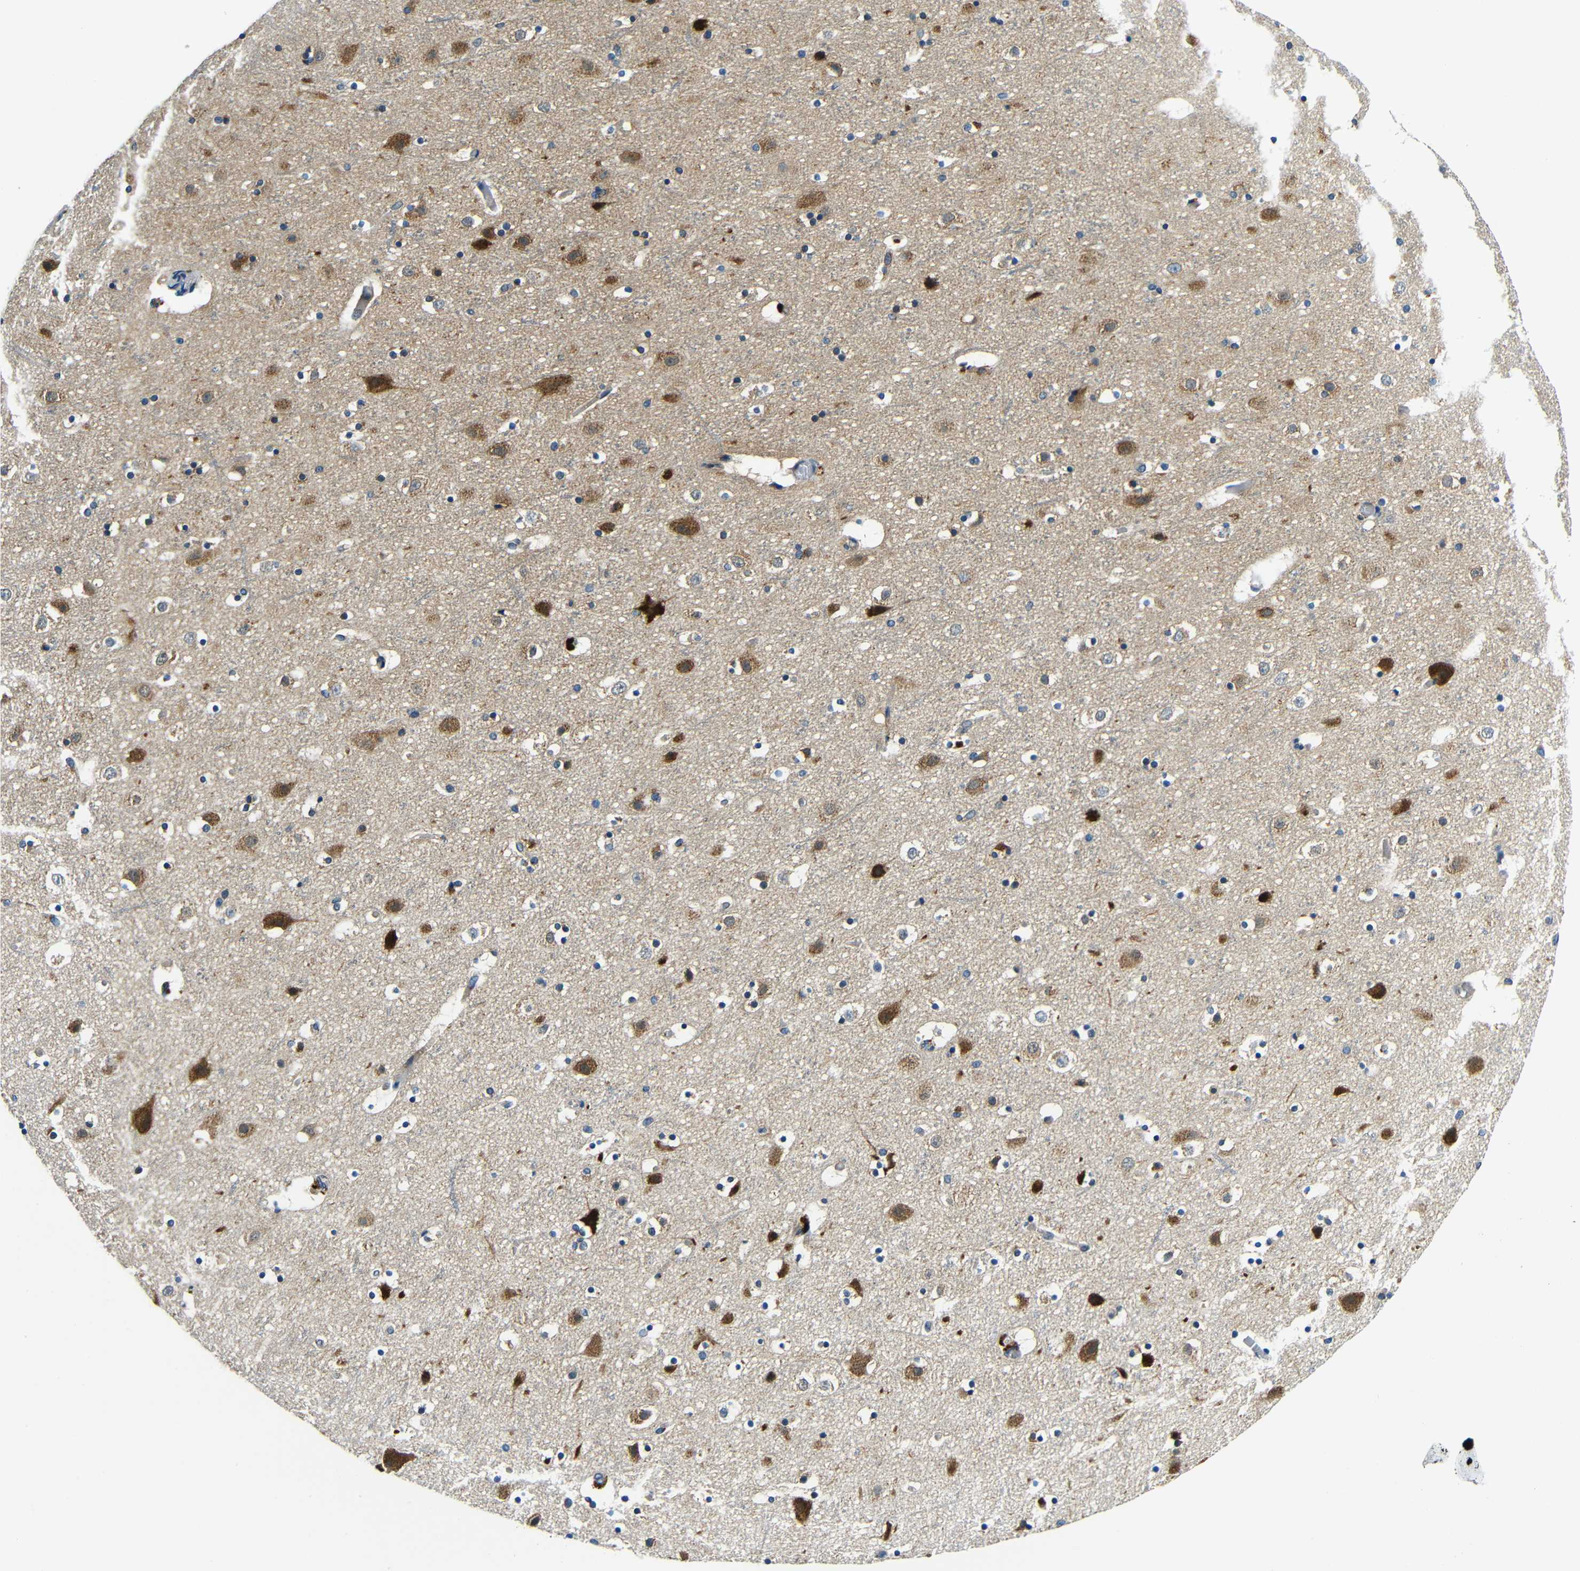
{"staining": {"intensity": "negative", "quantity": "none", "location": "none"}, "tissue": "cerebral cortex", "cell_type": "Endothelial cells", "image_type": "normal", "snomed": [{"axis": "morphology", "description": "Normal tissue, NOS"}, {"axis": "topography", "description": "Cerebral cortex"}], "caption": "The immunohistochemistry histopathology image has no significant positivity in endothelial cells of cerebral cortex. (DAB (3,3'-diaminobenzidine) IHC visualized using brightfield microscopy, high magnification).", "gene": "USO1", "patient": {"sex": "male", "age": 45}}